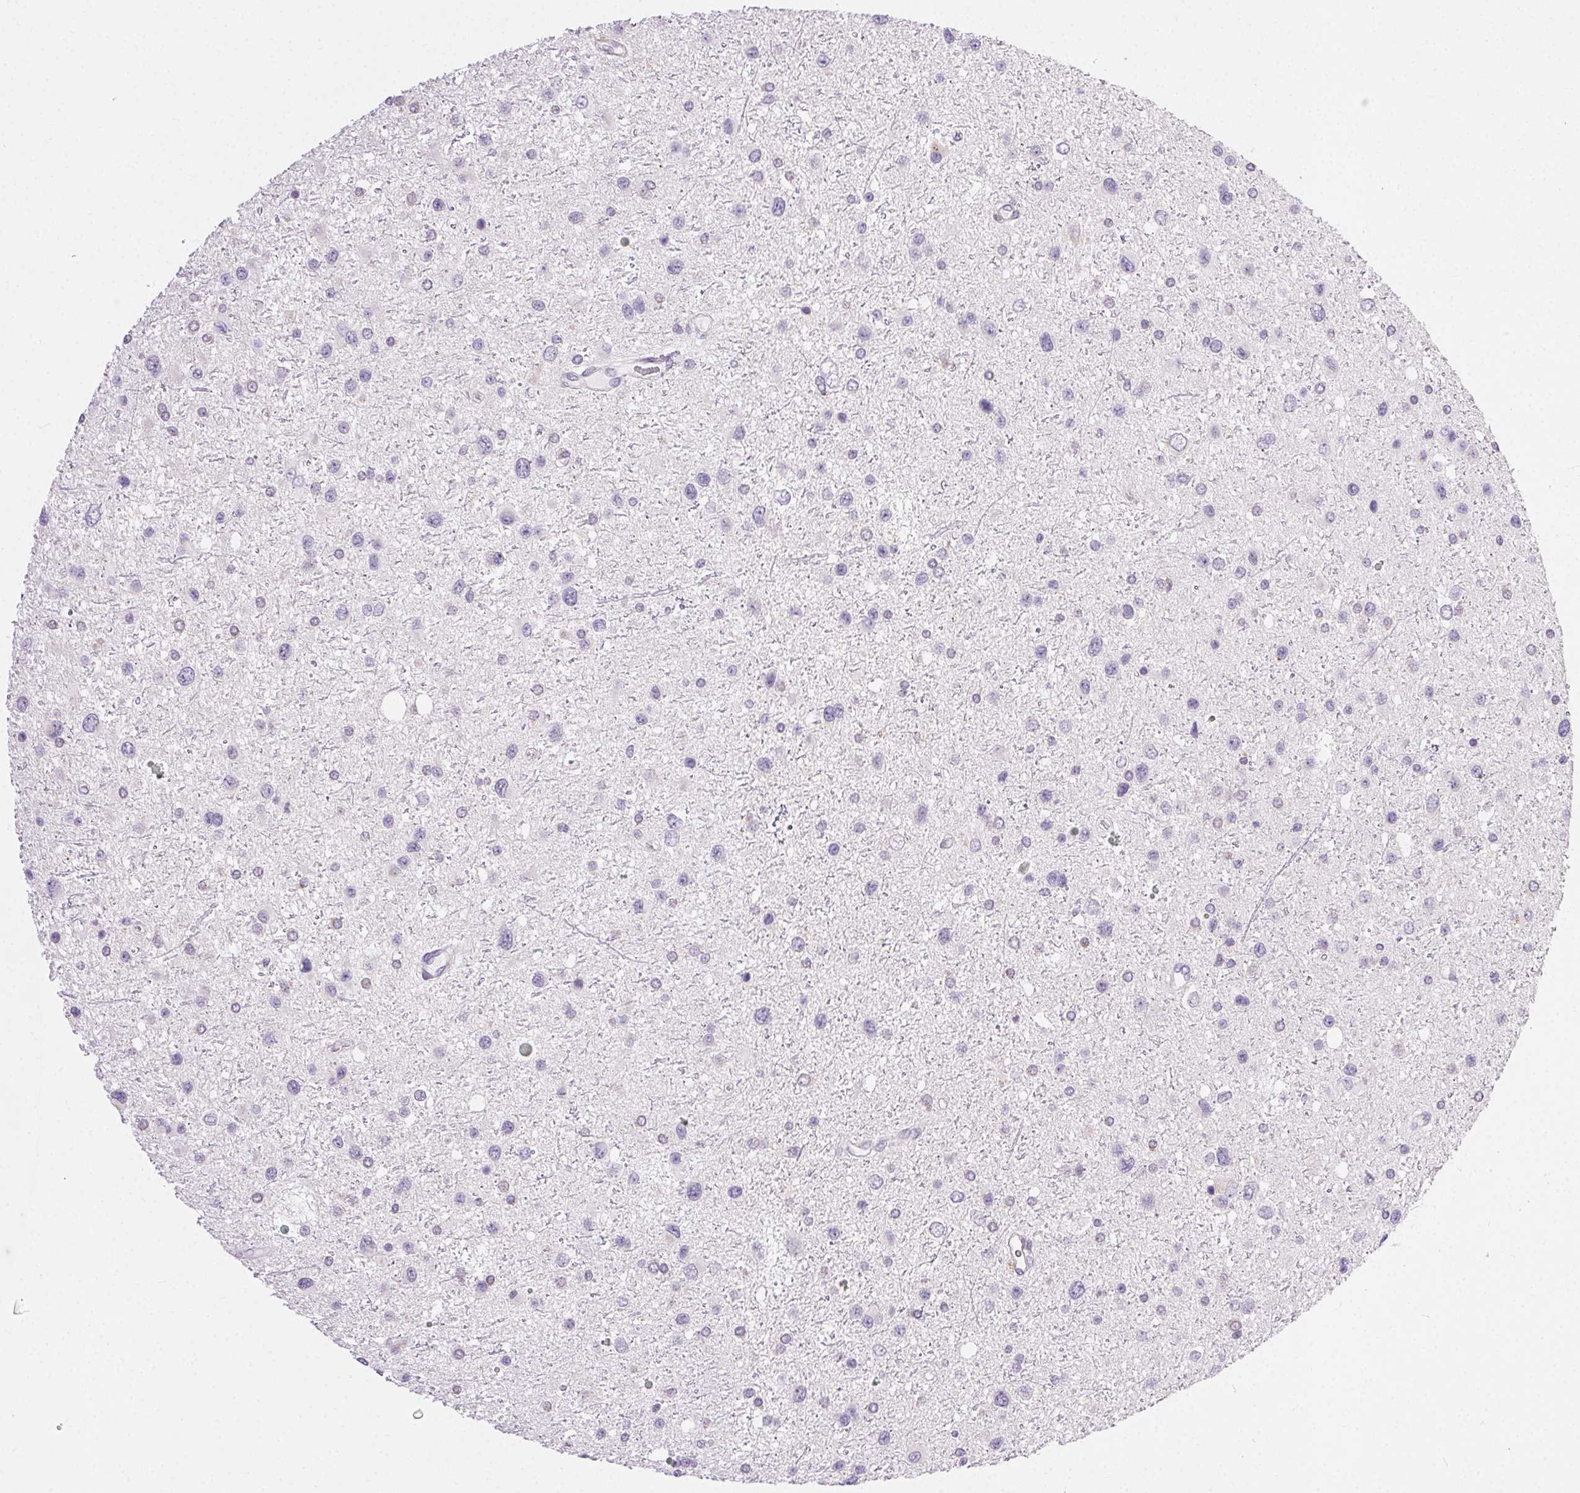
{"staining": {"intensity": "negative", "quantity": "none", "location": "none"}, "tissue": "glioma", "cell_type": "Tumor cells", "image_type": "cancer", "snomed": [{"axis": "morphology", "description": "Glioma, malignant, Low grade"}, {"axis": "topography", "description": "Brain"}], "caption": "Immunohistochemistry histopathology image of low-grade glioma (malignant) stained for a protein (brown), which exhibits no positivity in tumor cells.", "gene": "SNX31", "patient": {"sex": "female", "age": 32}}